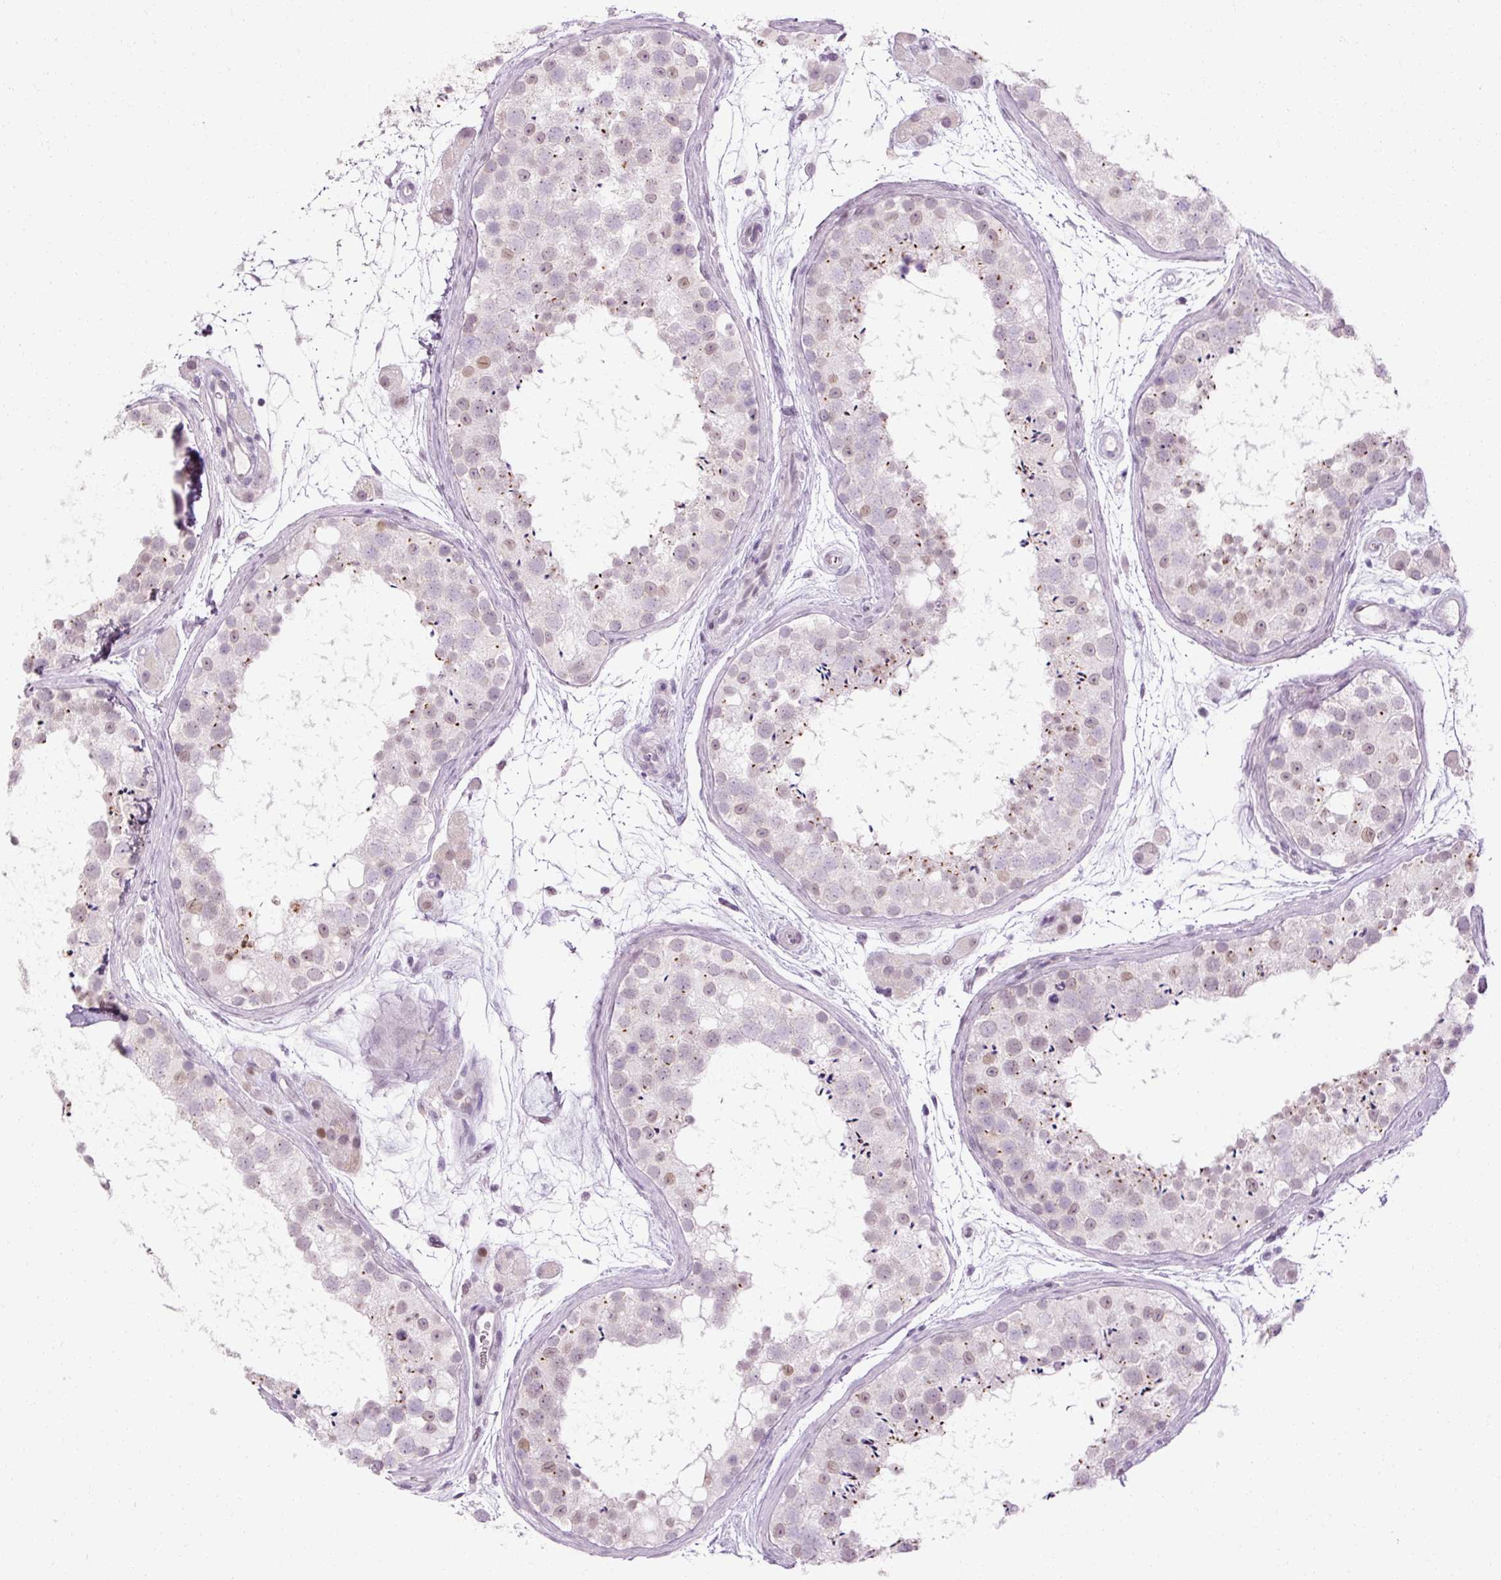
{"staining": {"intensity": "weak", "quantity": "25%-75%", "location": "cytoplasmic/membranous"}, "tissue": "testis", "cell_type": "Cells in seminiferous ducts", "image_type": "normal", "snomed": [{"axis": "morphology", "description": "Normal tissue, NOS"}, {"axis": "topography", "description": "Testis"}], "caption": "Weak cytoplasmic/membranous staining is appreciated in approximately 25%-75% of cells in seminiferous ducts in normal testis.", "gene": "ANKRD20A1", "patient": {"sex": "male", "age": 41}}